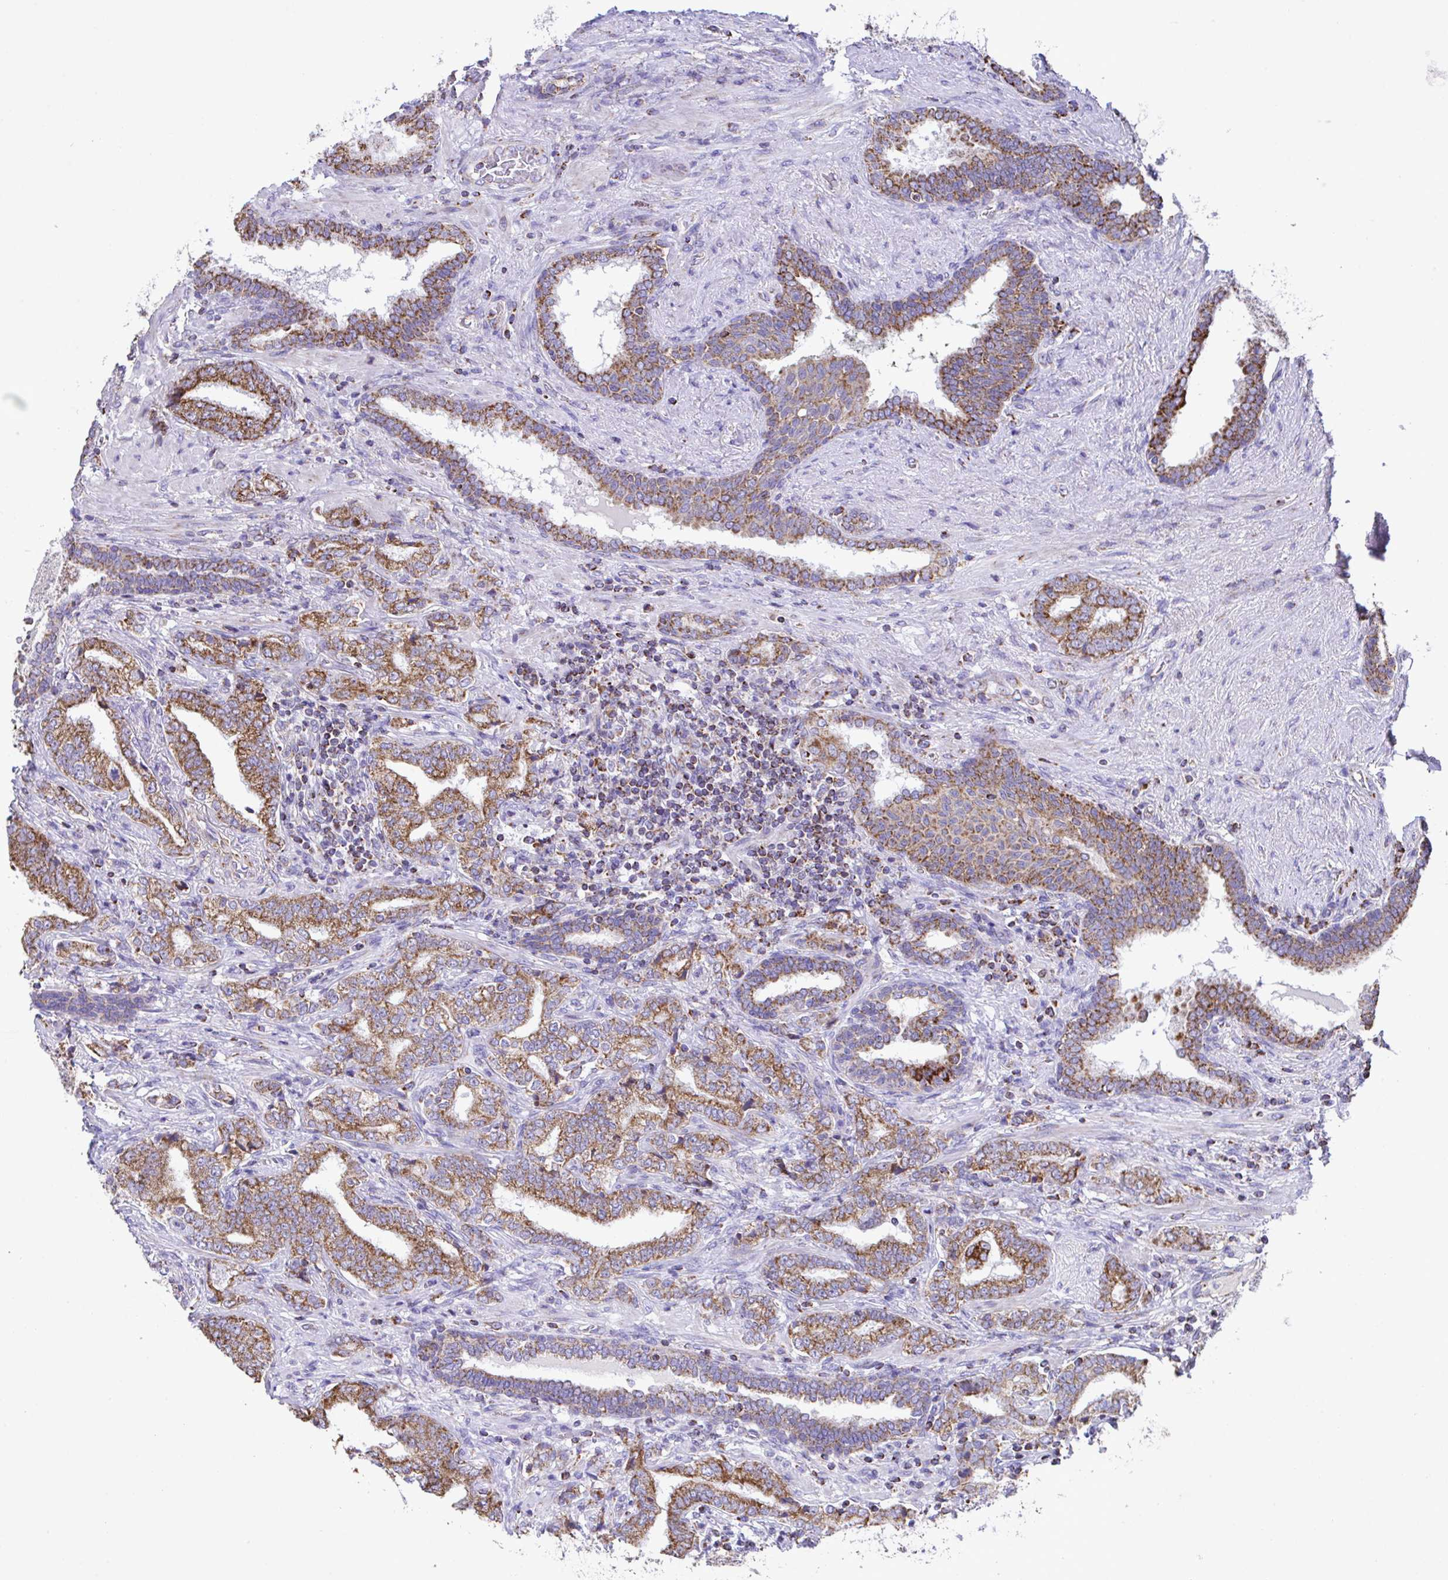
{"staining": {"intensity": "moderate", "quantity": ">75%", "location": "cytoplasmic/membranous"}, "tissue": "prostate cancer", "cell_type": "Tumor cells", "image_type": "cancer", "snomed": [{"axis": "morphology", "description": "Adenocarcinoma, High grade"}, {"axis": "topography", "description": "Prostate"}], "caption": "Human prostate high-grade adenocarcinoma stained with a protein marker displays moderate staining in tumor cells.", "gene": "PCMTD2", "patient": {"sex": "male", "age": 72}}